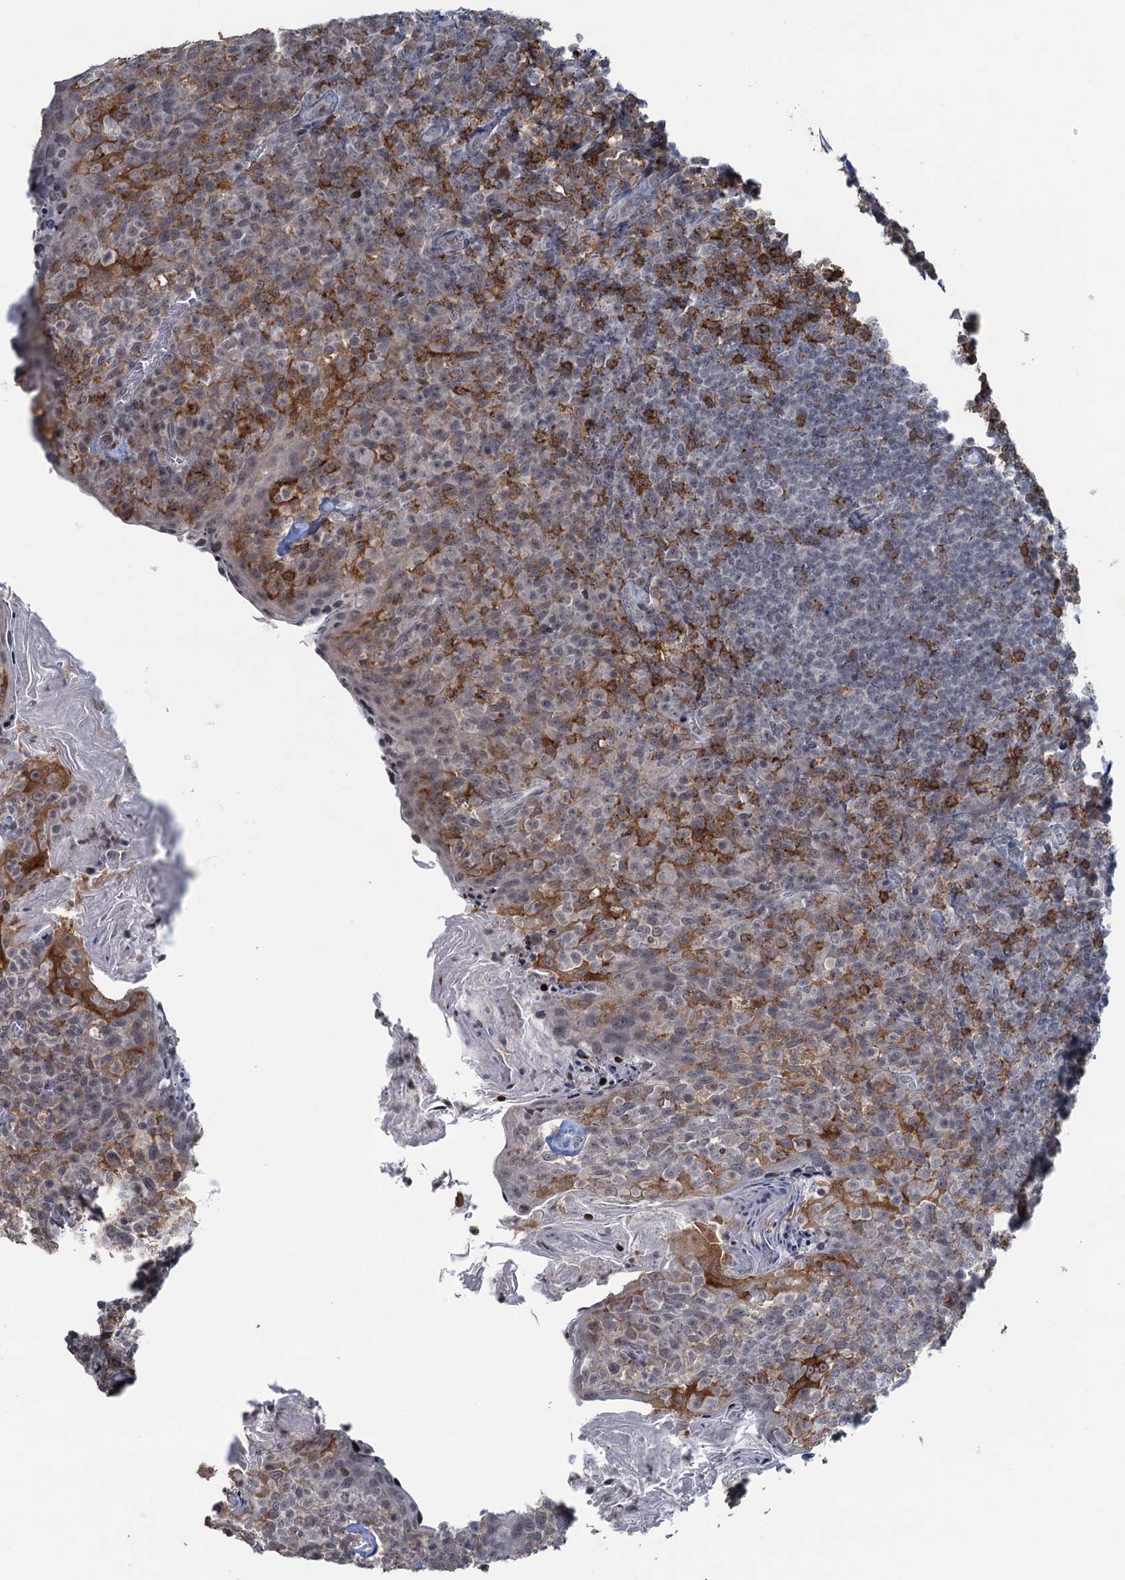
{"staining": {"intensity": "moderate", "quantity": "<25%", "location": "cytoplasmic/membranous"}, "tissue": "tonsil", "cell_type": "Germinal center cells", "image_type": "normal", "snomed": [{"axis": "morphology", "description": "Normal tissue, NOS"}, {"axis": "topography", "description": "Tonsil"}], "caption": "A micrograph of human tonsil stained for a protein shows moderate cytoplasmic/membranous brown staining in germinal center cells.", "gene": "FYB1", "patient": {"sex": "female", "age": 10}}